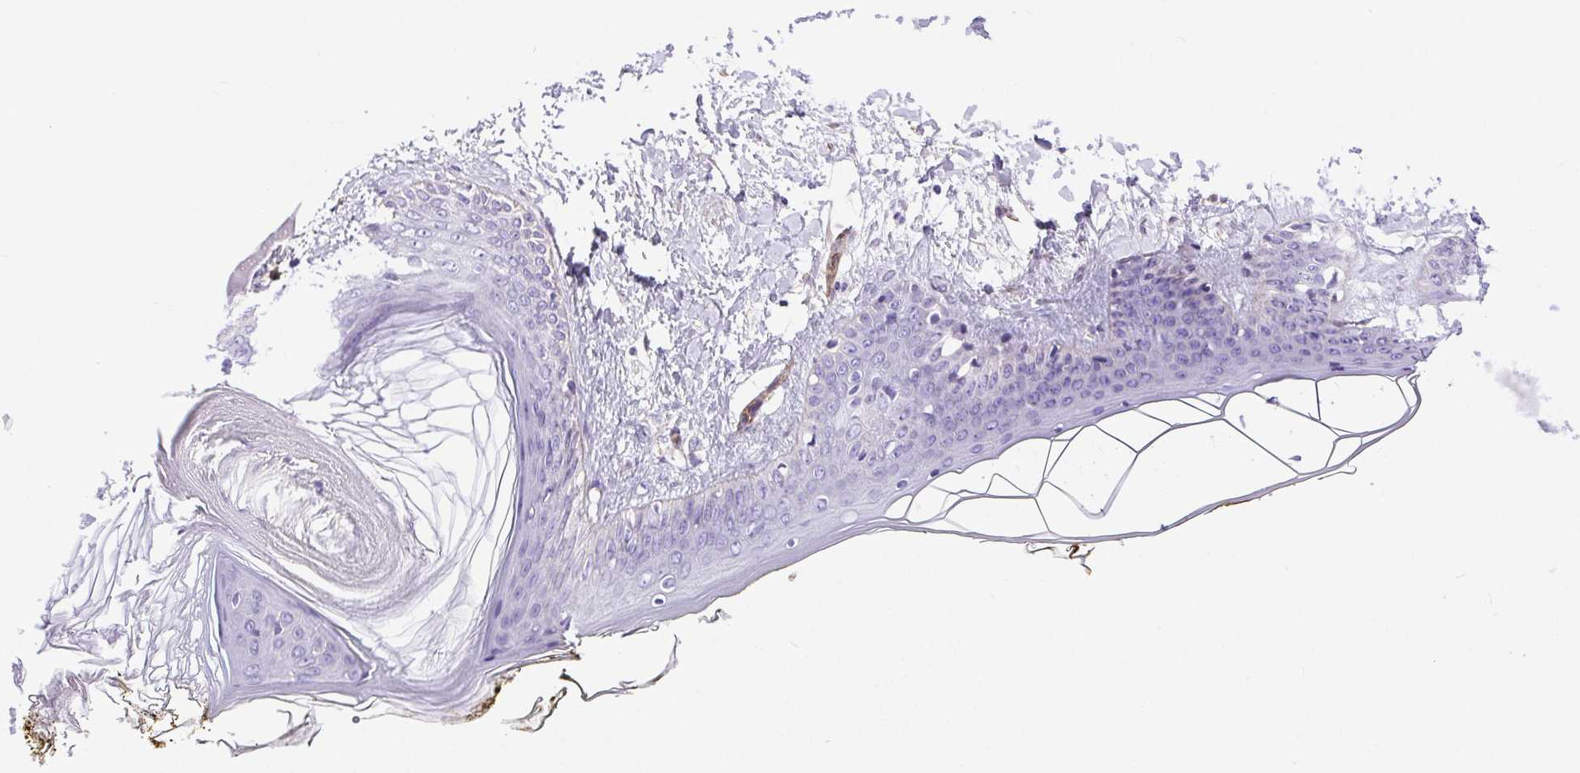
{"staining": {"intensity": "negative", "quantity": "none", "location": "none"}, "tissue": "skin", "cell_type": "Fibroblasts", "image_type": "normal", "snomed": [{"axis": "morphology", "description": "Normal tissue, NOS"}, {"axis": "topography", "description": "Skin"}], "caption": "Immunohistochemistry (IHC) photomicrograph of benign skin: skin stained with DAB (3,3'-diaminobenzidine) exhibits no significant protein staining in fibroblasts.", "gene": "SHCBP1L", "patient": {"sex": "female", "age": 34}}